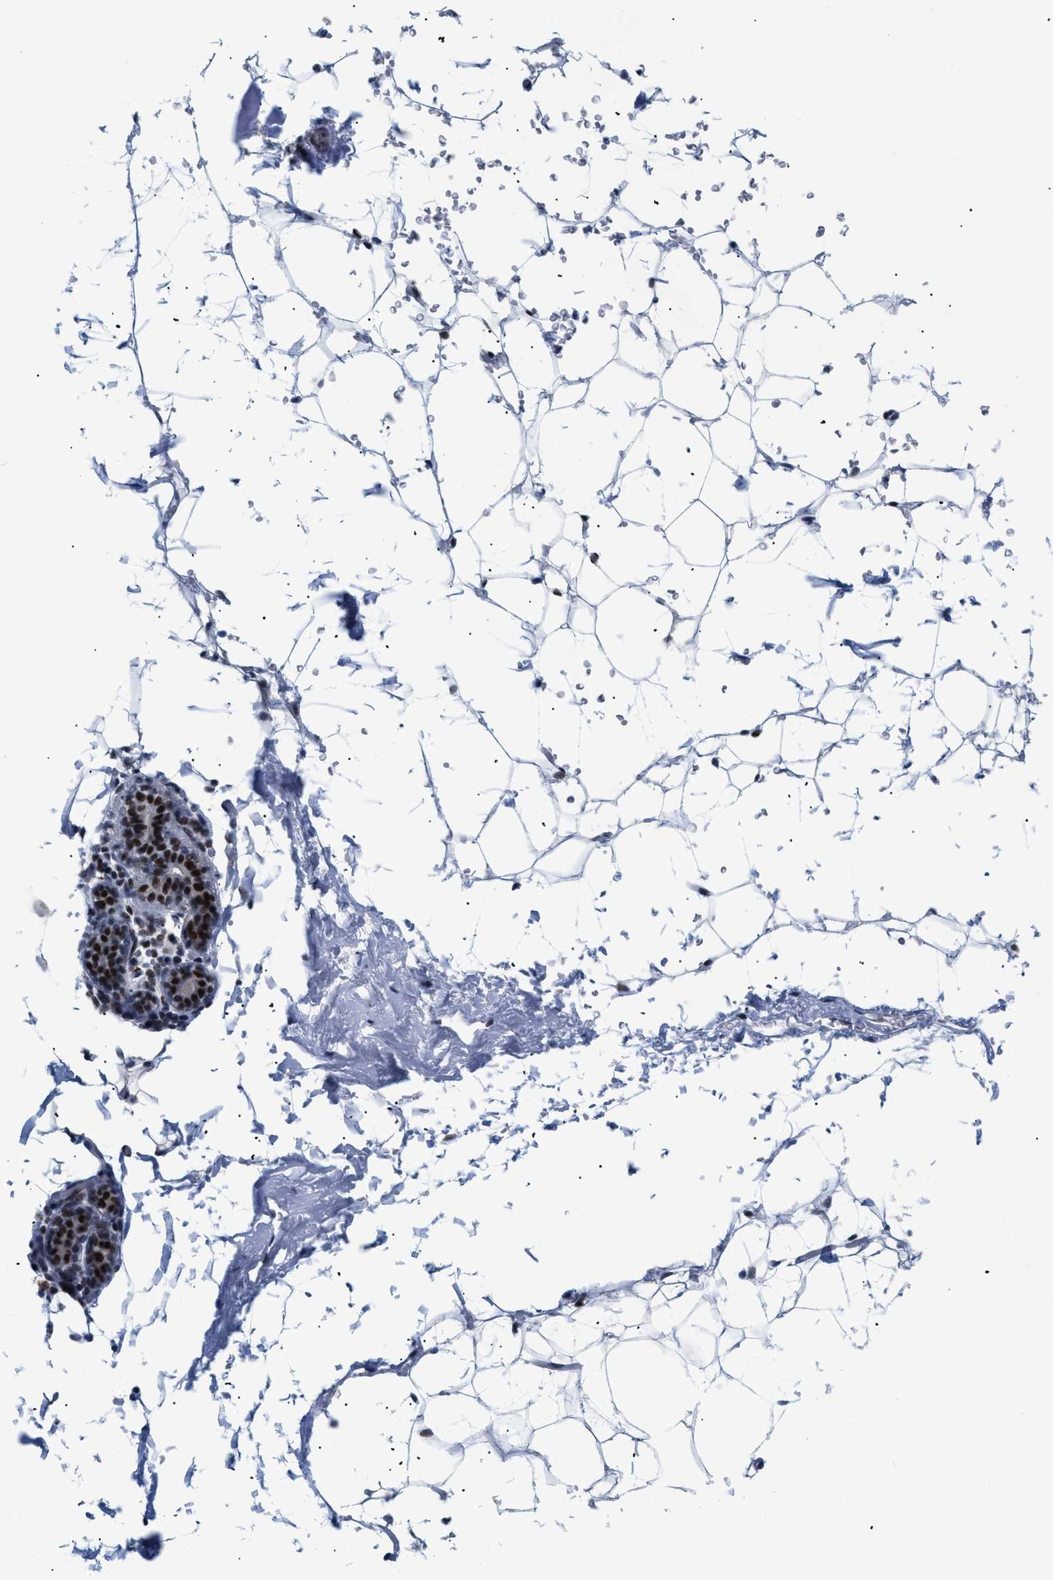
{"staining": {"intensity": "negative", "quantity": "none", "location": "none"}, "tissue": "adipose tissue", "cell_type": "Adipocytes", "image_type": "normal", "snomed": [{"axis": "morphology", "description": "Normal tissue, NOS"}, {"axis": "topography", "description": "Breast"}, {"axis": "topography", "description": "Soft tissue"}], "caption": "High power microscopy micrograph of an immunohistochemistry (IHC) histopathology image of normal adipose tissue, revealing no significant staining in adipocytes. The staining was performed using DAB (3,3'-diaminobenzidine) to visualize the protein expression in brown, while the nuclei were stained in blue with hematoxylin (Magnification: 20x).", "gene": "MED1", "patient": {"sex": "female", "age": 75}}